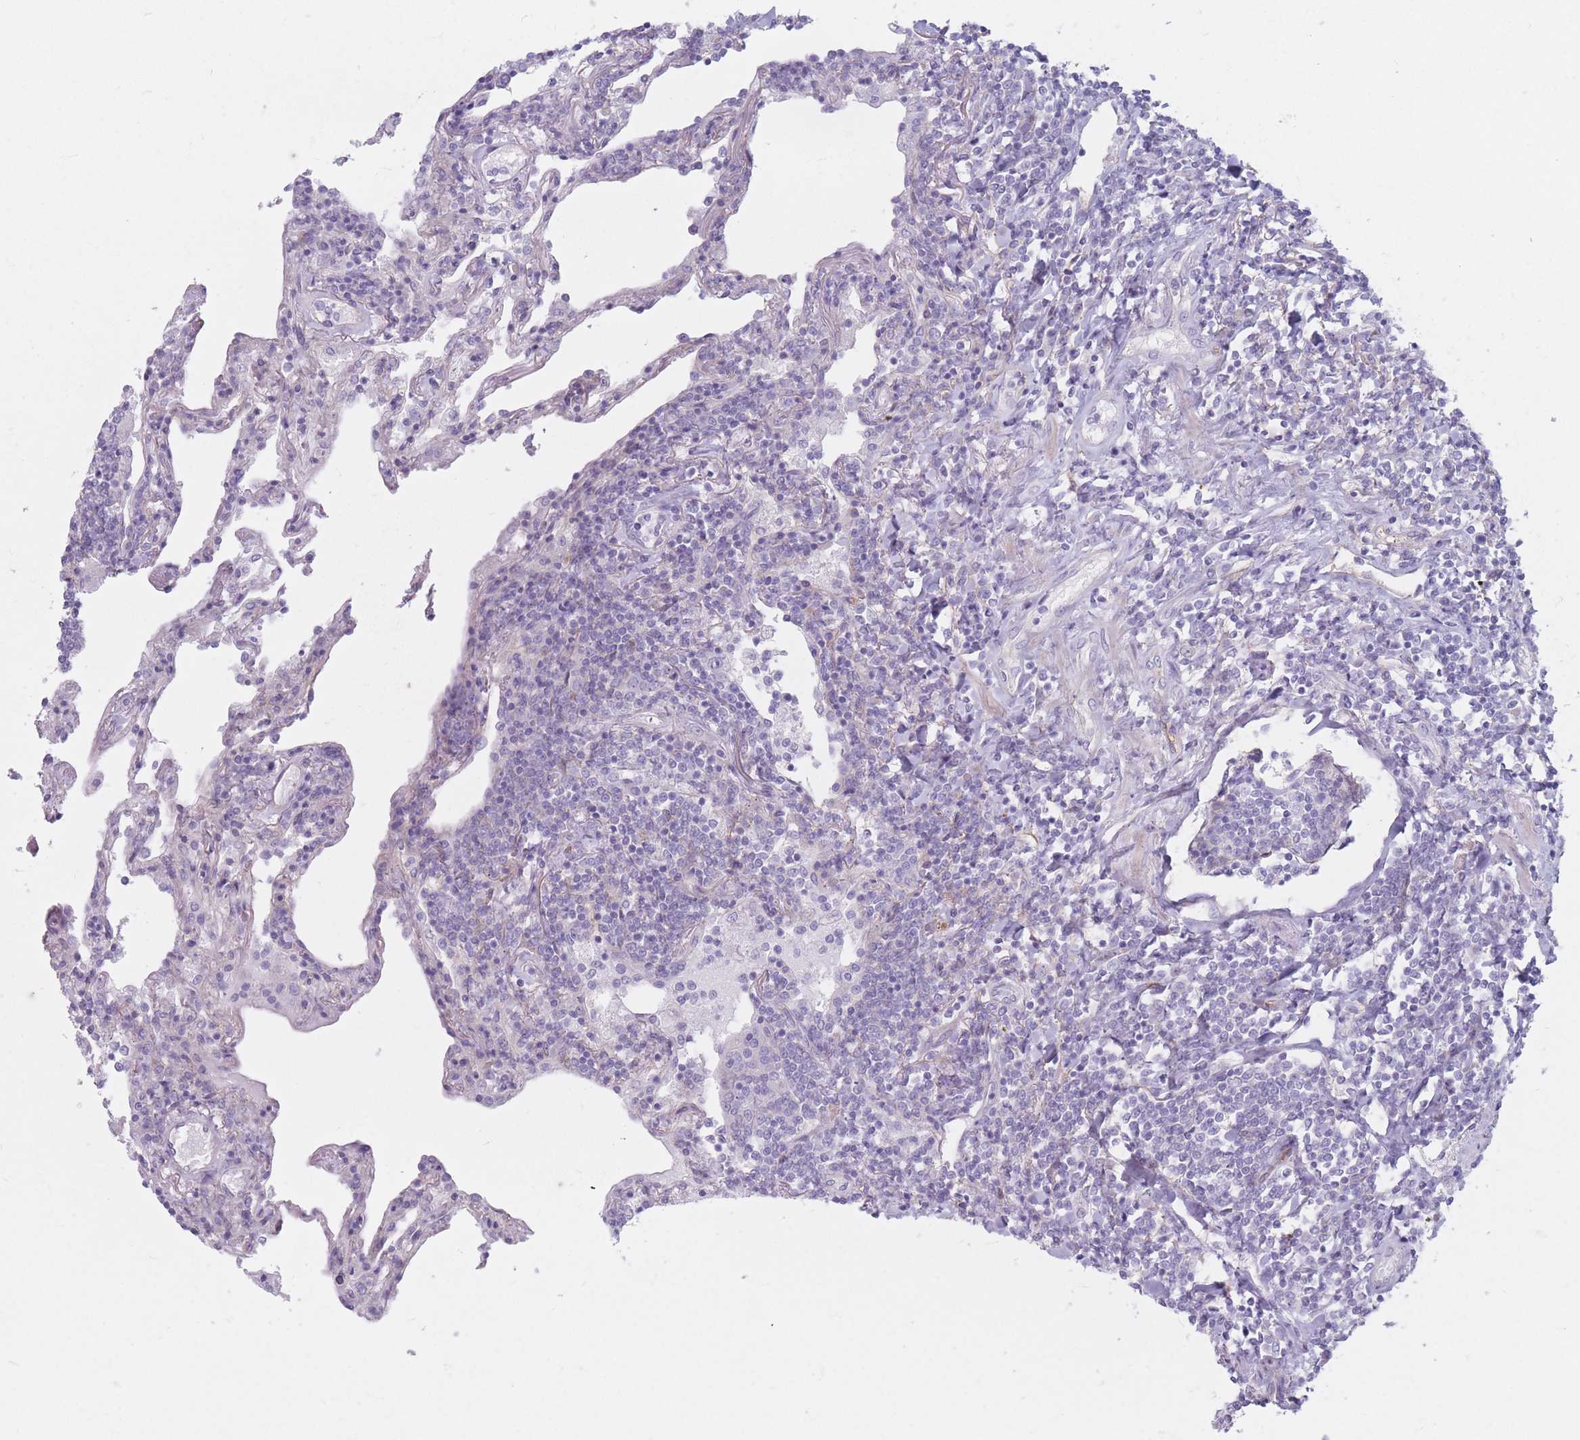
{"staining": {"intensity": "negative", "quantity": "none", "location": "none"}, "tissue": "lymphoma", "cell_type": "Tumor cells", "image_type": "cancer", "snomed": [{"axis": "morphology", "description": "Malignant lymphoma, non-Hodgkin's type, Low grade"}, {"axis": "topography", "description": "Lung"}], "caption": "DAB (3,3'-diaminobenzidine) immunohistochemical staining of human low-grade malignant lymphoma, non-Hodgkin's type exhibits no significant staining in tumor cells.", "gene": "PLPP1", "patient": {"sex": "female", "age": 71}}